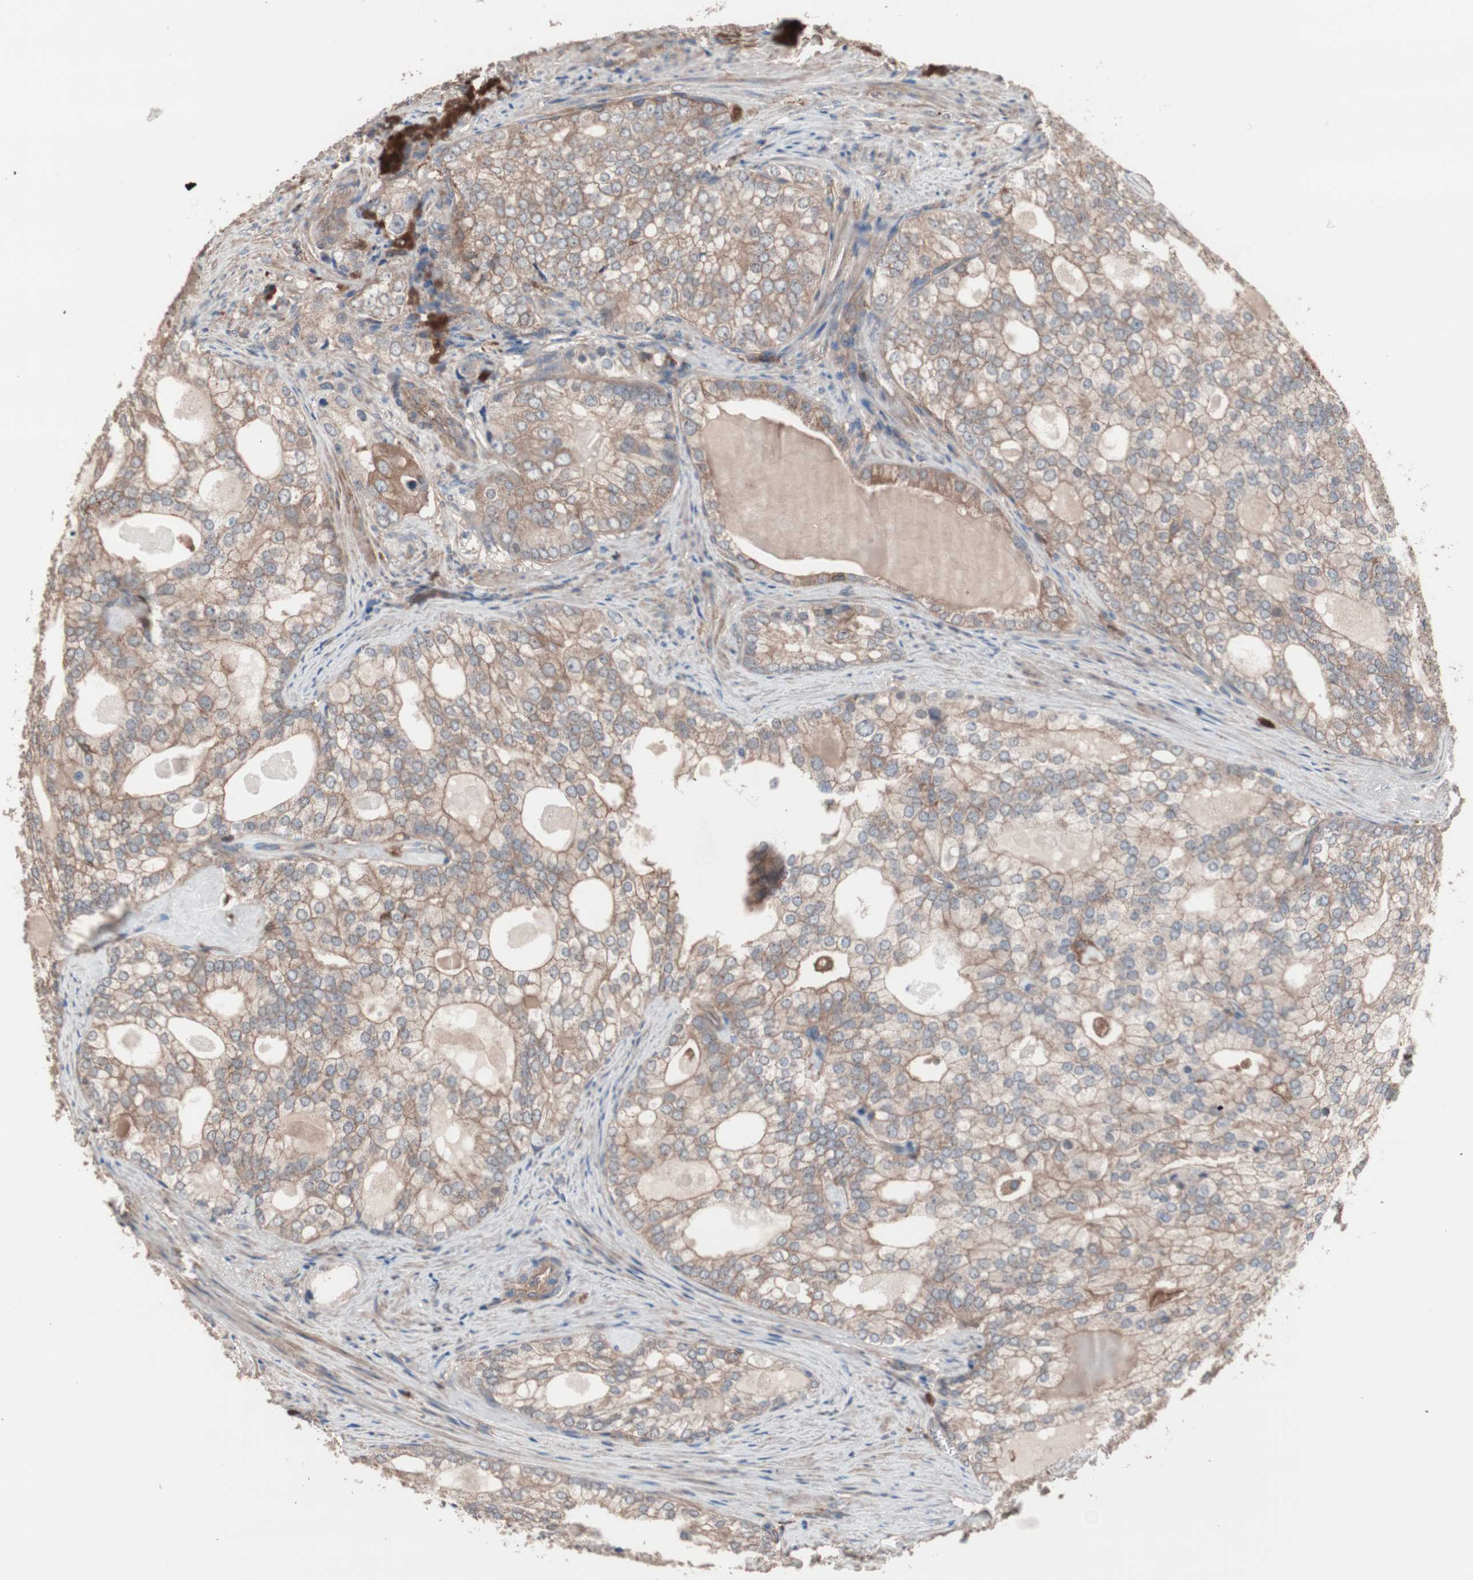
{"staining": {"intensity": "moderate", "quantity": ">75%", "location": "cytoplasmic/membranous"}, "tissue": "prostate cancer", "cell_type": "Tumor cells", "image_type": "cancer", "snomed": [{"axis": "morphology", "description": "Adenocarcinoma, High grade"}, {"axis": "topography", "description": "Prostate"}], "caption": "A high-resolution image shows IHC staining of prostate cancer (adenocarcinoma (high-grade)), which displays moderate cytoplasmic/membranous staining in about >75% of tumor cells.", "gene": "ATG7", "patient": {"sex": "male", "age": 66}}